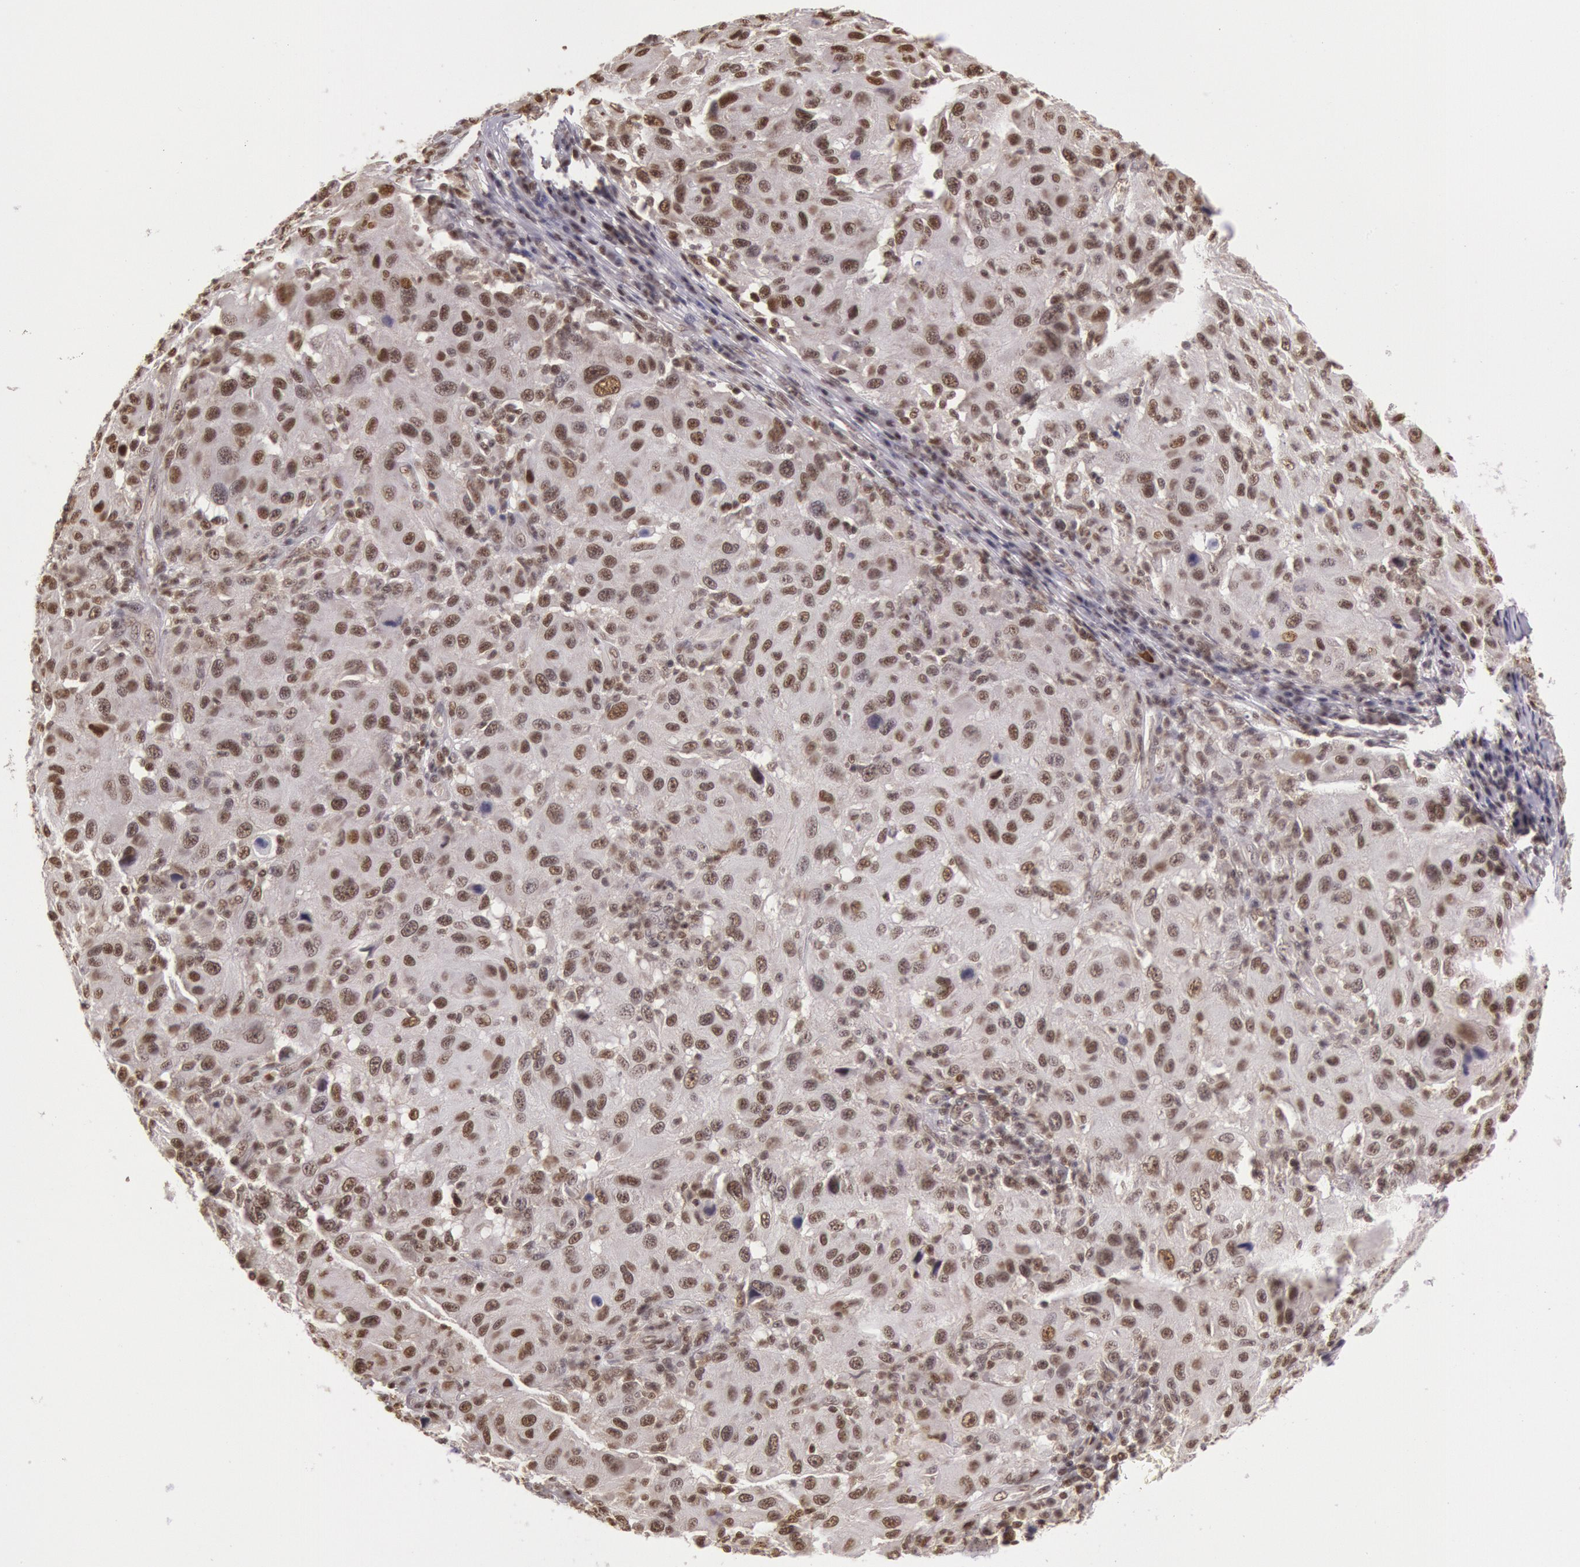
{"staining": {"intensity": "strong", "quantity": ">75%", "location": "nuclear"}, "tissue": "melanoma", "cell_type": "Tumor cells", "image_type": "cancer", "snomed": [{"axis": "morphology", "description": "Malignant melanoma, NOS"}, {"axis": "topography", "description": "Skin"}], "caption": "Malignant melanoma stained with a brown dye displays strong nuclear positive expression in about >75% of tumor cells.", "gene": "ESS2", "patient": {"sex": "female", "age": 77}}